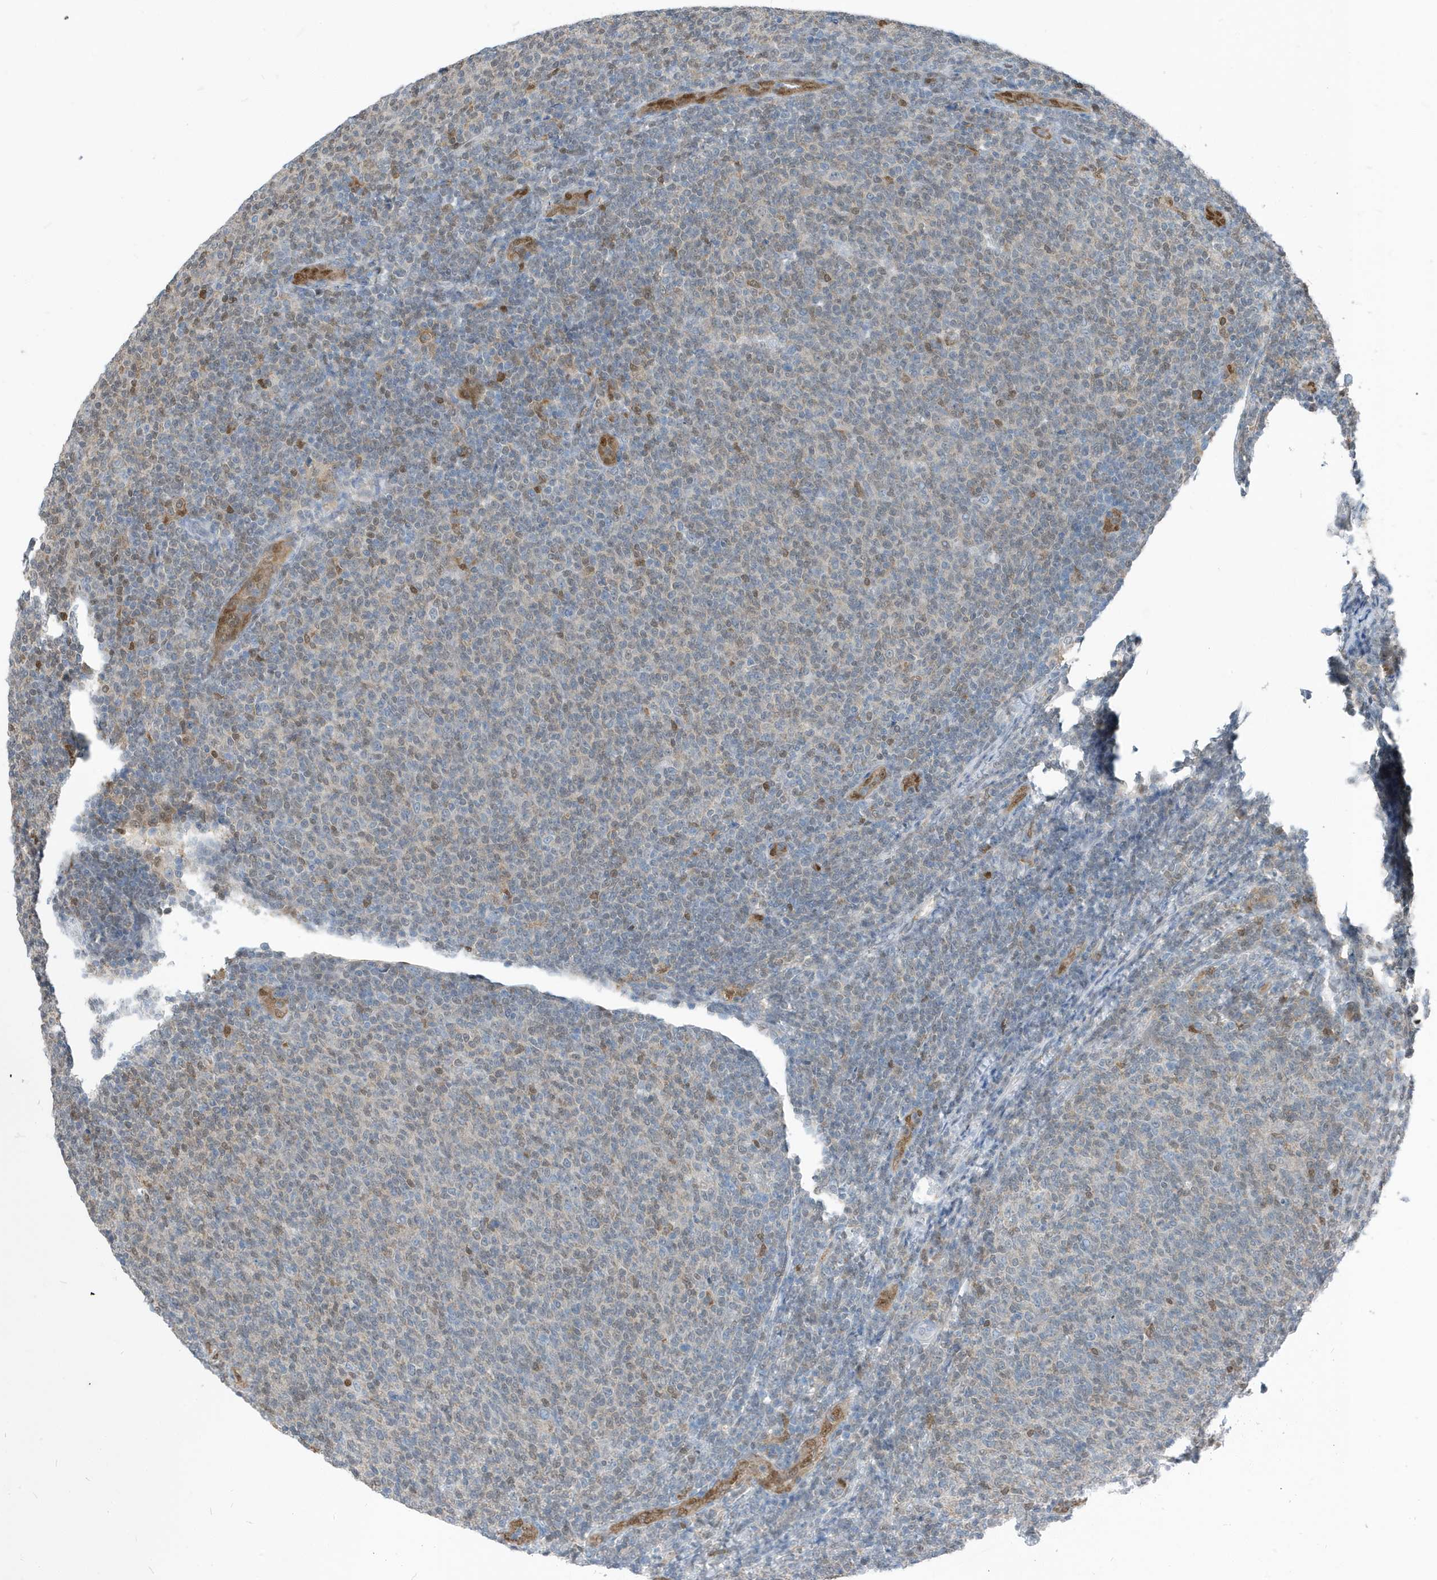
{"staining": {"intensity": "weak", "quantity": "25%-75%", "location": "nuclear"}, "tissue": "lymphoma", "cell_type": "Tumor cells", "image_type": "cancer", "snomed": [{"axis": "morphology", "description": "Malignant lymphoma, non-Hodgkin's type, Low grade"}, {"axis": "topography", "description": "Lymph node"}], "caption": "Tumor cells reveal low levels of weak nuclear positivity in approximately 25%-75% of cells in human lymphoma. Nuclei are stained in blue.", "gene": "NCOA7", "patient": {"sex": "male", "age": 66}}